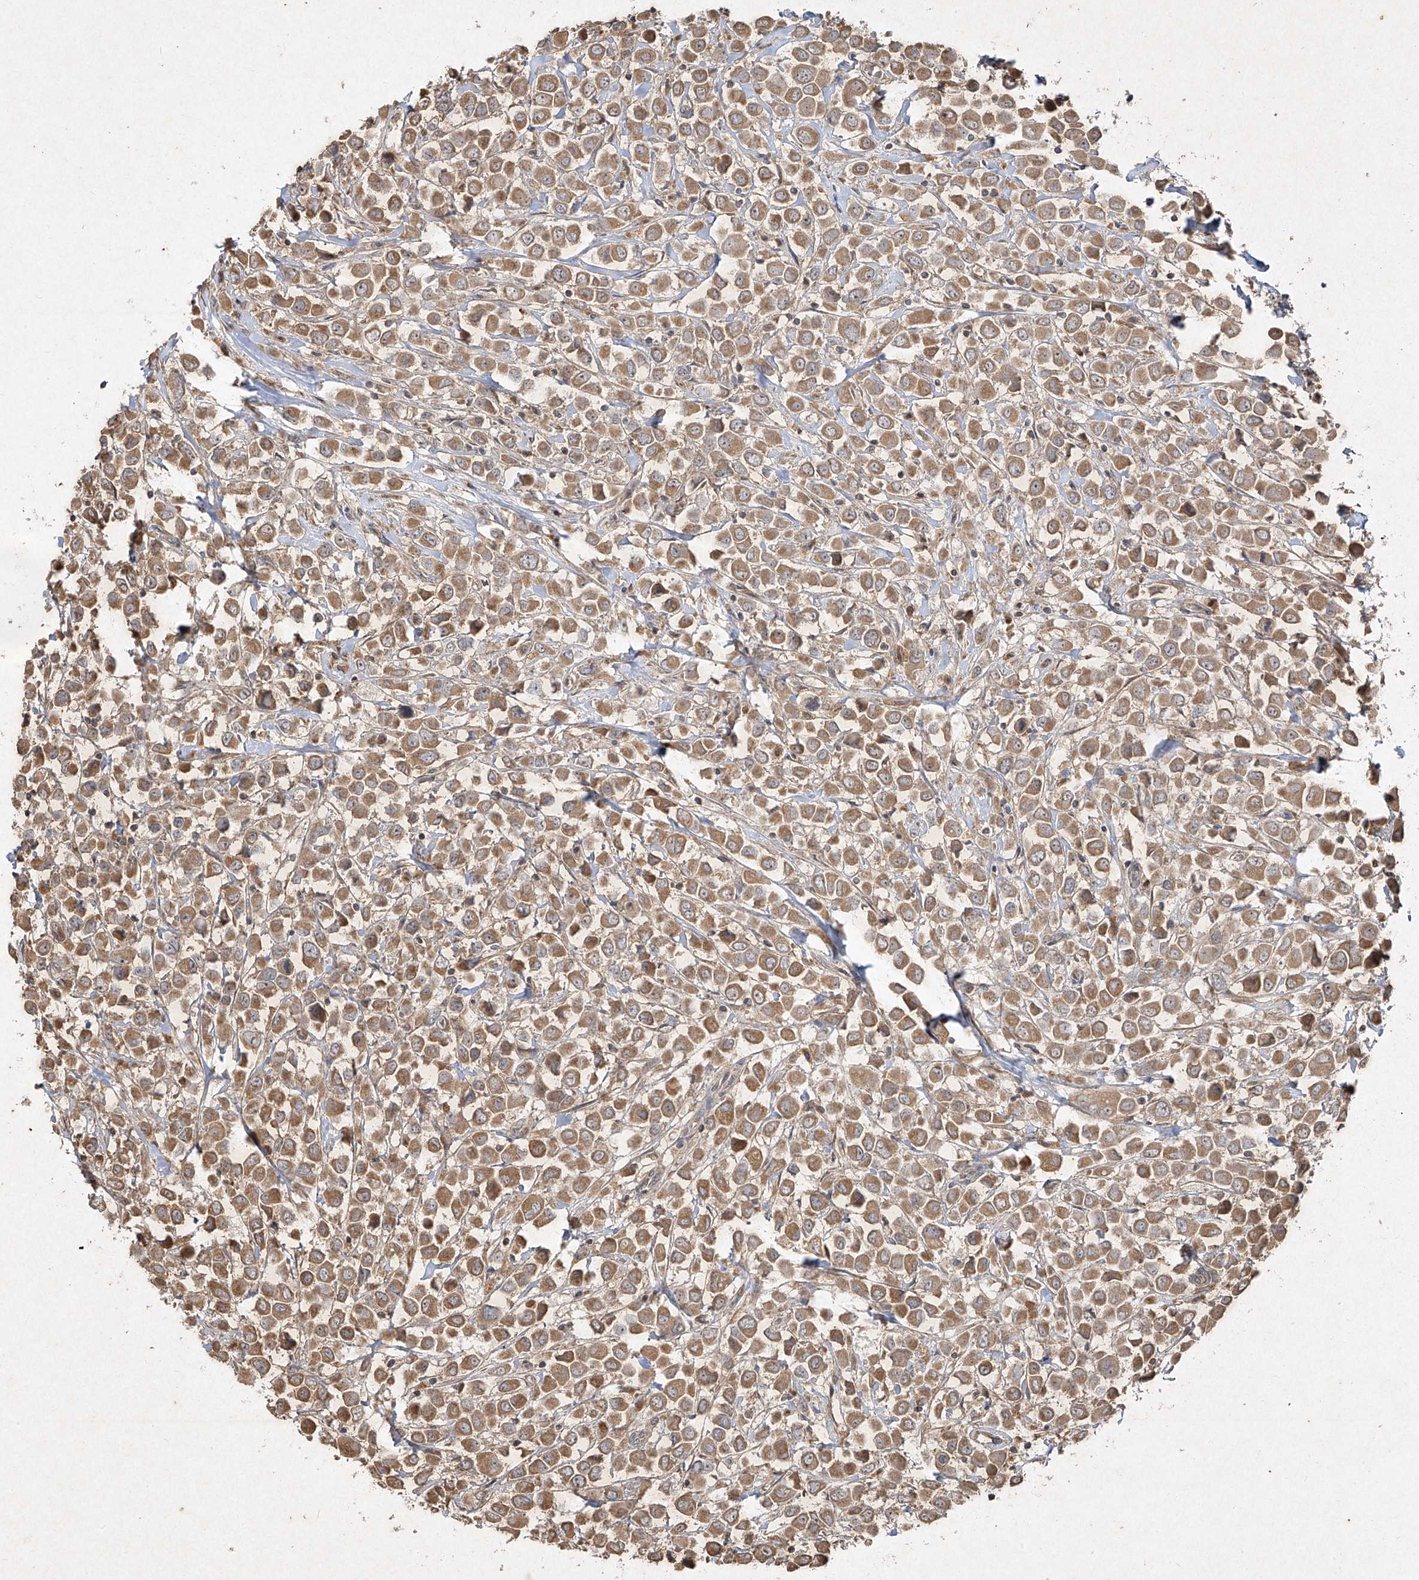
{"staining": {"intensity": "moderate", "quantity": ">75%", "location": "cytoplasmic/membranous"}, "tissue": "breast cancer", "cell_type": "Tumor cells", "image_type": "cancer", "snomed": [{"axis": "morphology", "description": "Duct carcinoma"}, {"axis": "topography", "description": "Breast"}], "caption": "This is an image of immunohistochemistry staining of breast intraductal carcinoma, which shows moderate positivity in the cytoplasmic/membranous of tumor cells.", "gene": "ABCD3", "patient": {"sex": "female", "age": 61}}